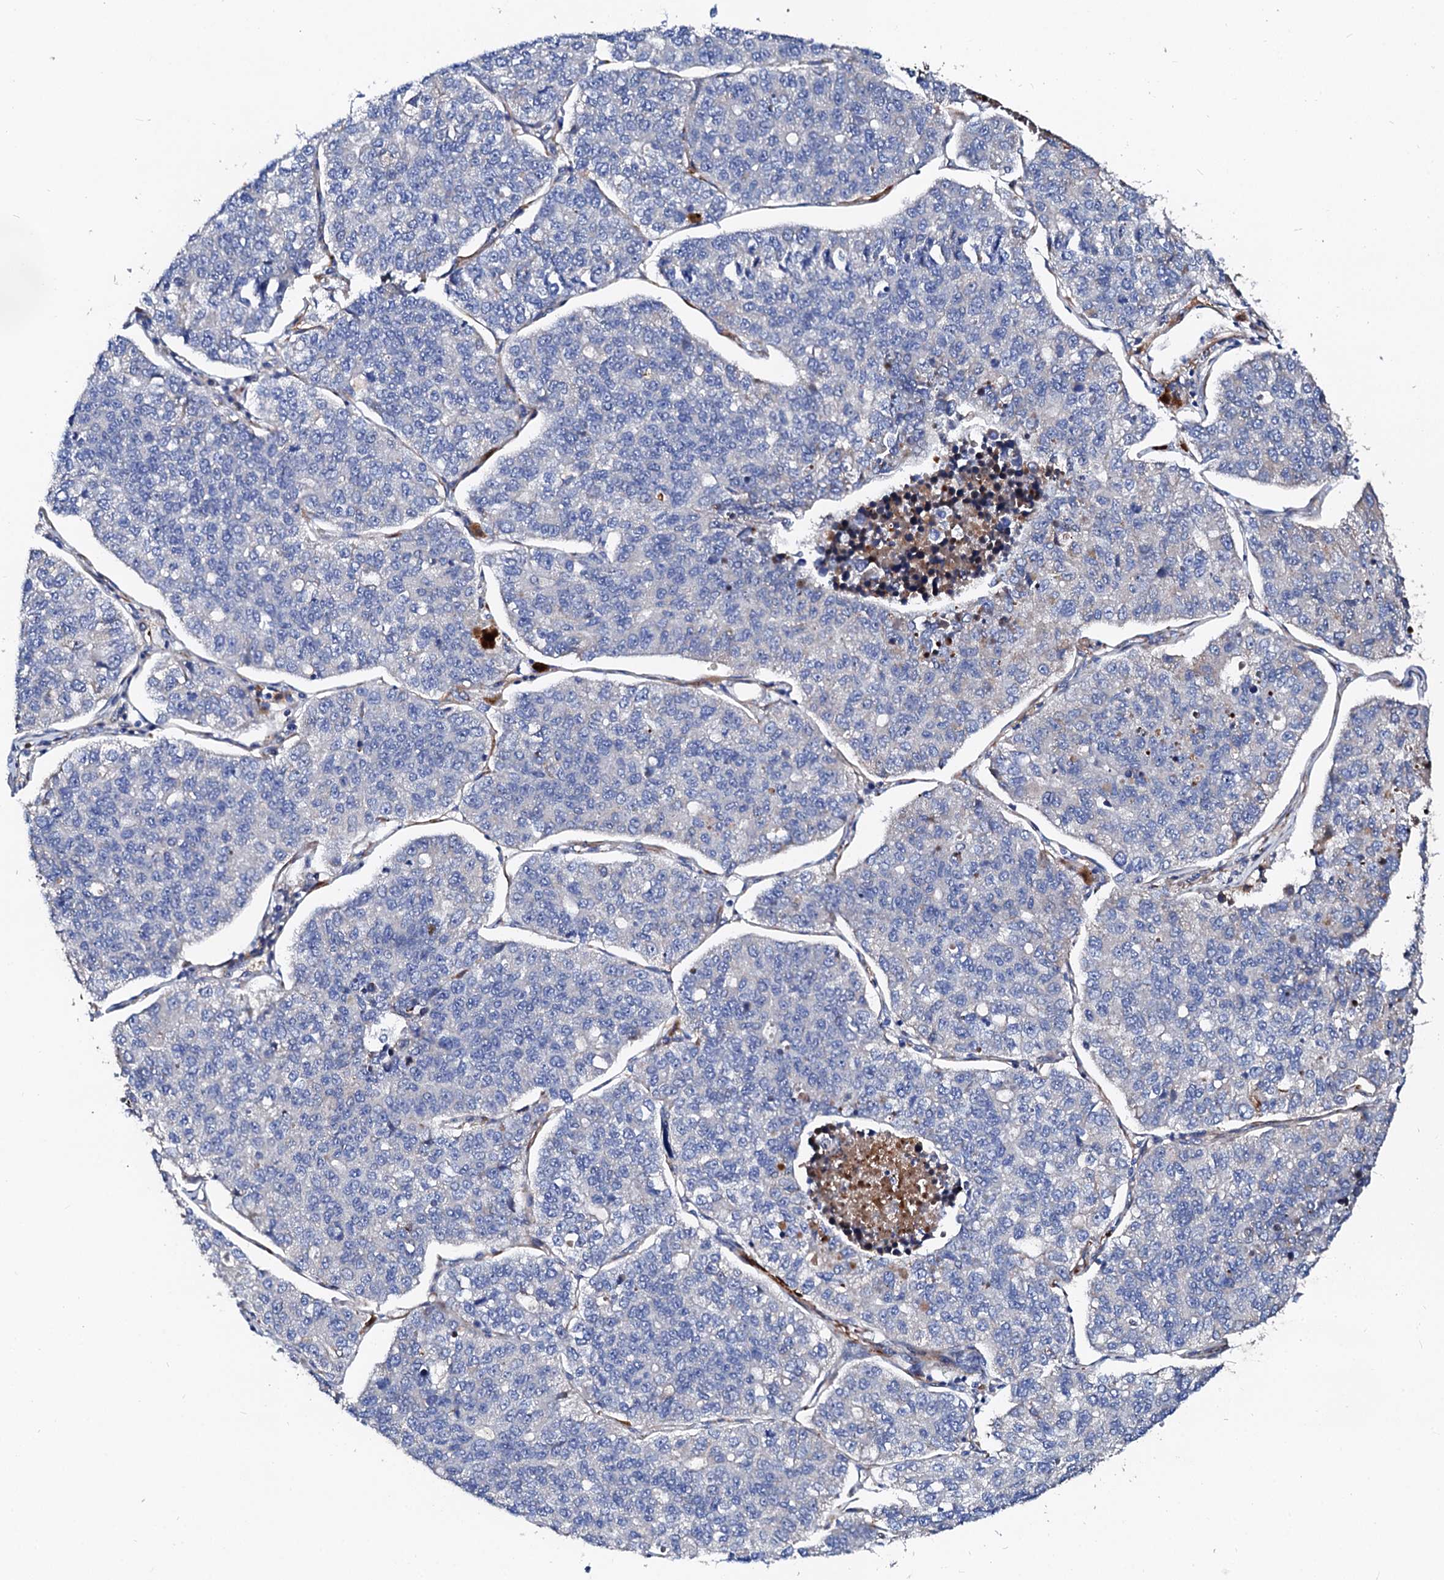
{"staining": {"intensity": "negative", "quantity": "none", "location": "none"}, "tissue": "lung cancer", "cell_type": "Tumor cells", "image_type": "cancer", "snomed": [{"axis": "morphology", "description": "Adenocarcinoma, NOS"}, {"axis": "topography", "description": "Lung"}], "caption": "High power microscopy photomicrograph of an immunohistochemistry (IHC) histopathology image of lung adenocarcinoma, revealing no significant expression in tumor cells.", "gene": "SLC10A7", "patient": {"sex": "male", "age": 49}}